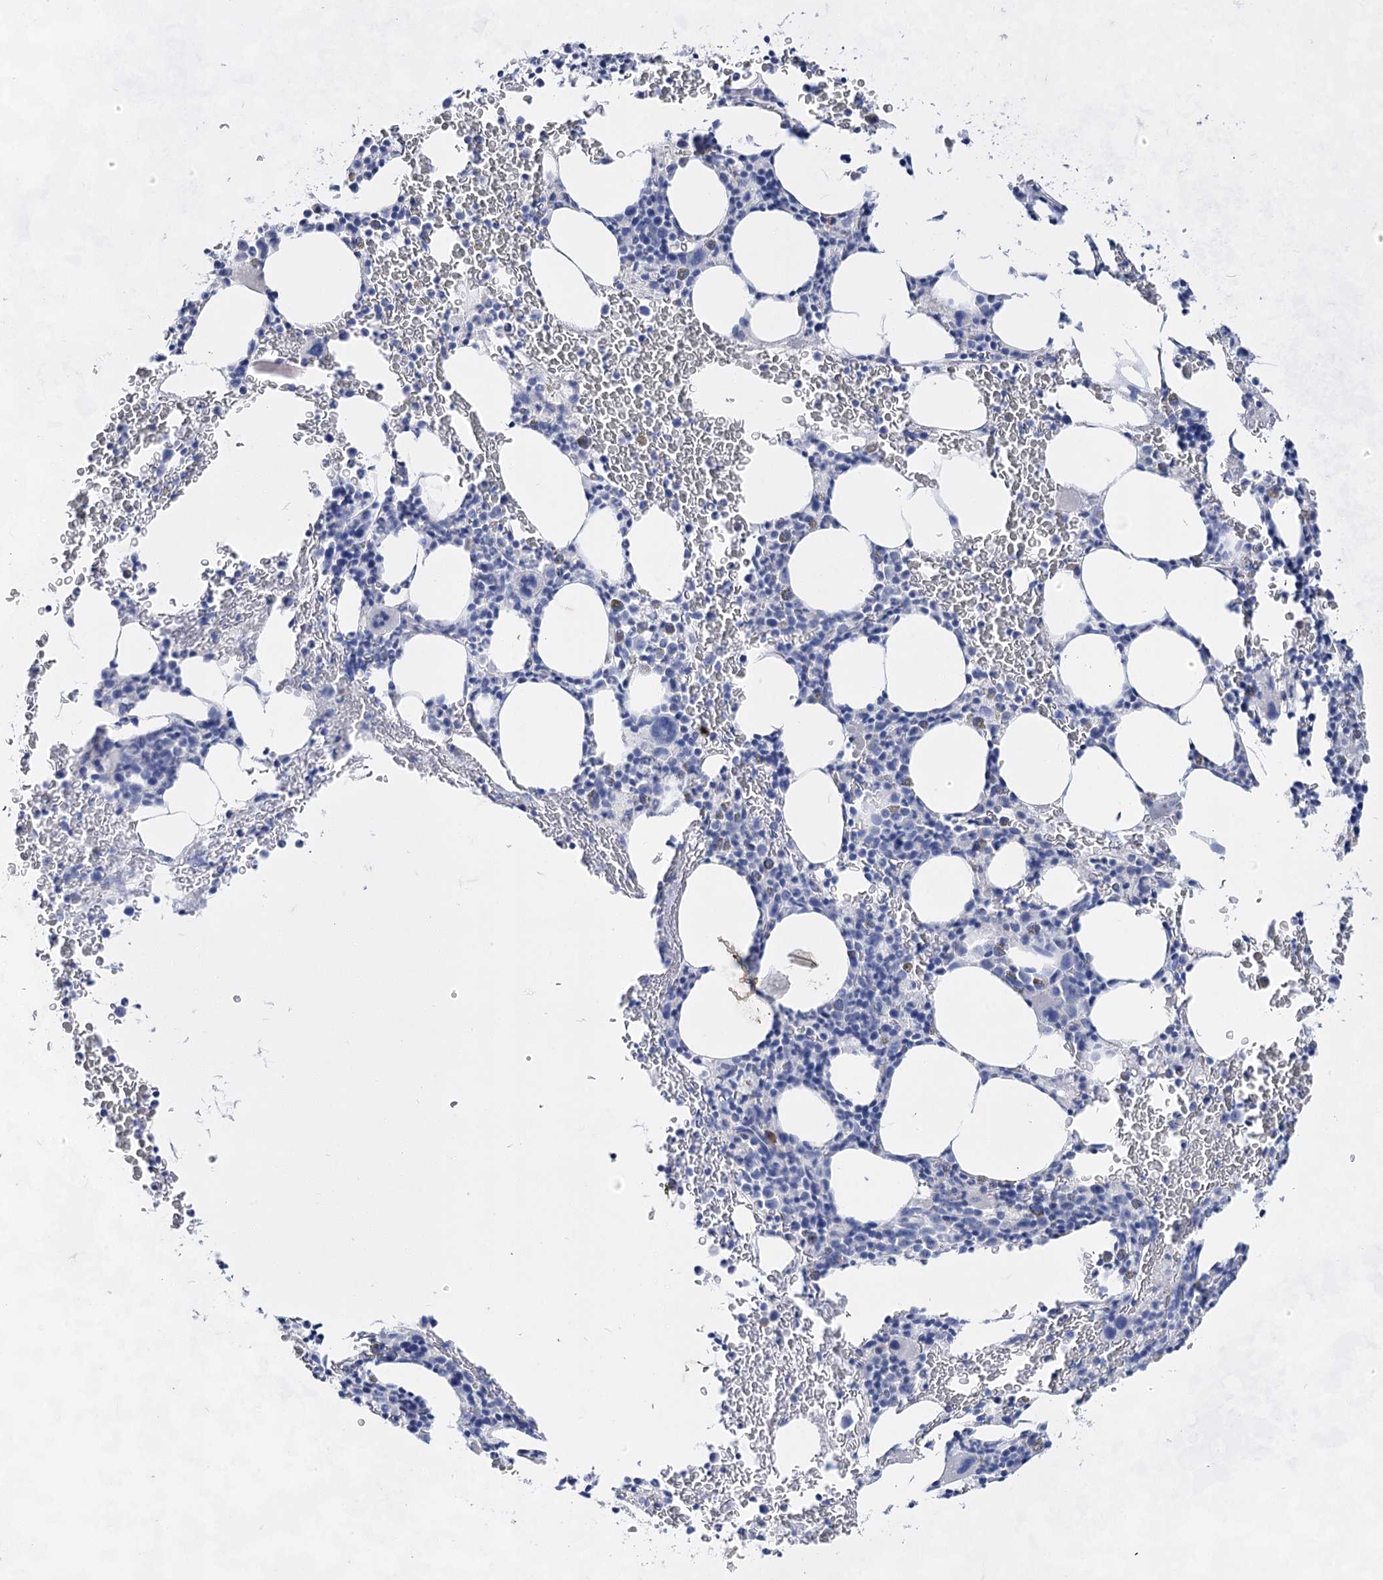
{"staining": {"intensity": "weak", "quantity": "<25%", "location": "cytoplasmic/membranous"}, "tissue": "bone marrow", "cell_type": "Hematopoietic cells", "image_type": "normal", "snomed": [{"axis": "morphology", "description": "Normal tissue, NOS"}, {"axis": "topography", "description": "Bone marrow"}], "caption": "IHC of unremarkable bone marrow exhibits no expression in hematopoietic cells.", "gene": "ACRV1", "patient": {"sex": "male", "age": 79}}